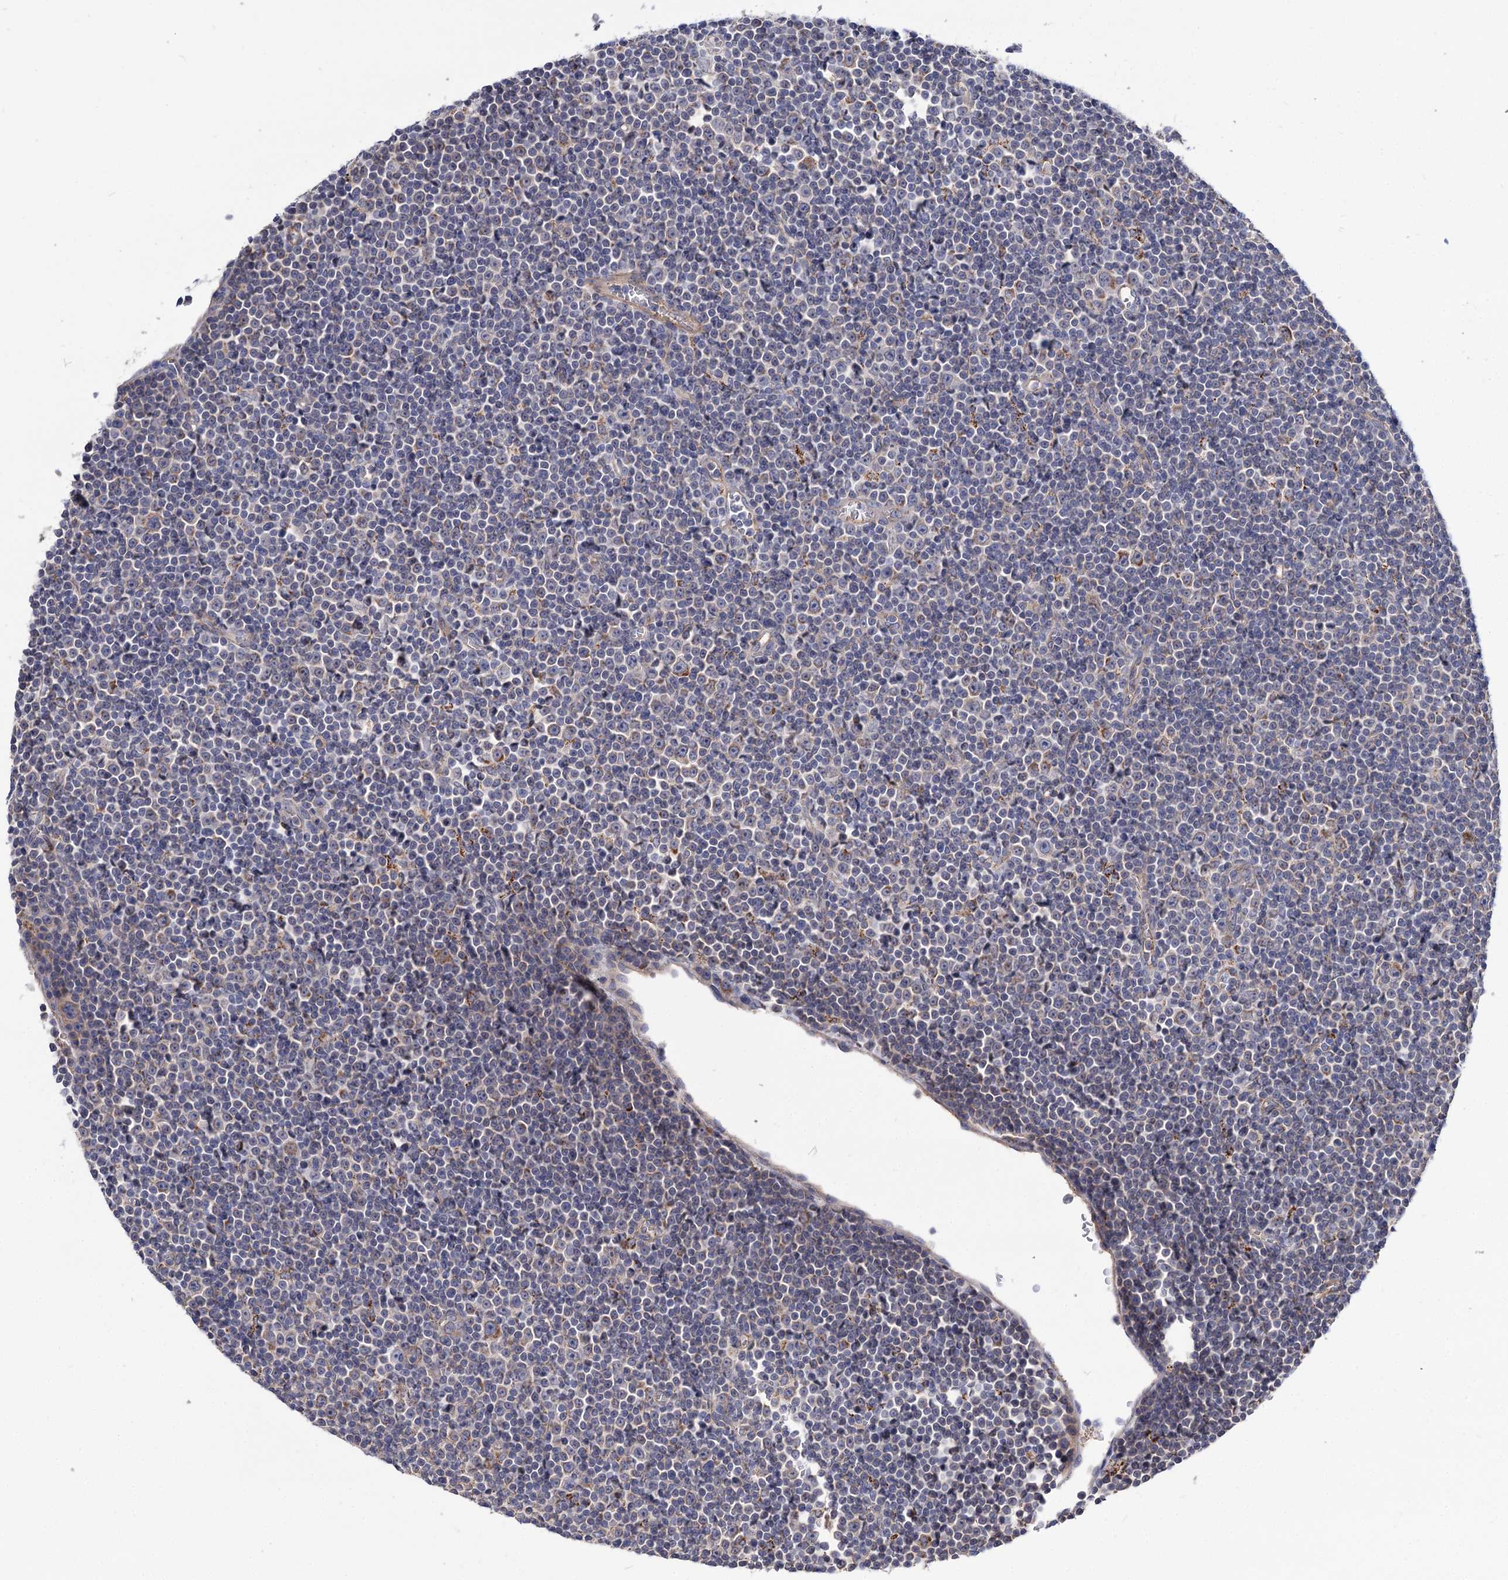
{"staining": {"intensity": "negative", "quantity": "none", "location": "none"}, "tissue": "lymphoma", "cell_type": "Tumor cells", "image_type": "cancer", "snomed": [{"axis": "morphology", "description": "Malignant lymphoma, non-Hodgkin's type, Low grade"}, {"axis": "topography", "description": "Lymph node"}], "caption": "Malignant lymphoma, non-Hodgkin's type (low-grade) was stained to show a protein in brown. There is no significant staining in tumor cells. Brightfield microscopy of IHC stained with DAB (brown) and hematoxylin (blue), captured at high magnification.", "gene": "NUDCD2", "patient": {"sex": "female", "age": 67}}